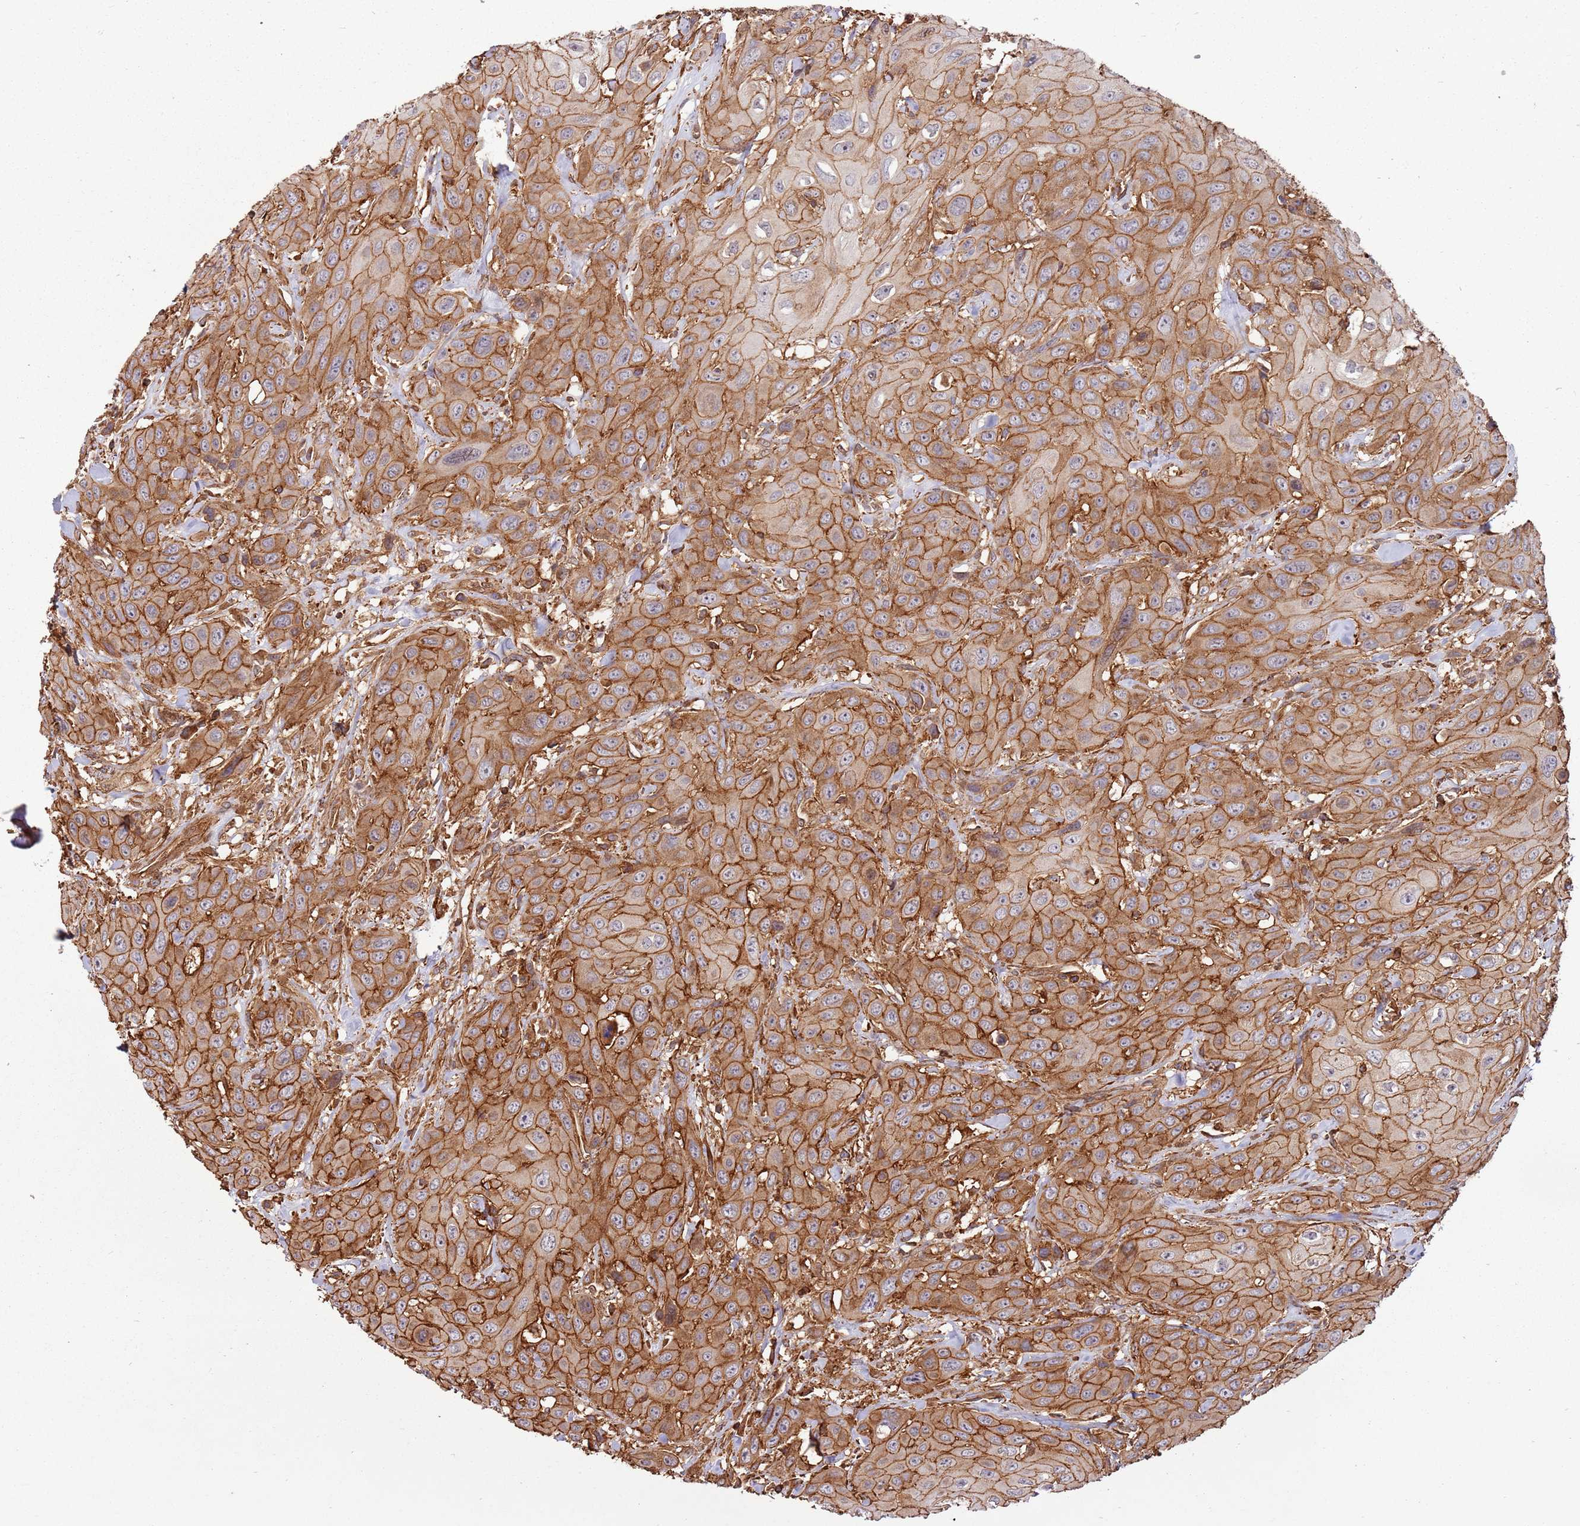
{"staining": {"intensity": "moderate", "quantity": ">75%", "location": "cytoplasmic/membranous"}, "tissue": "head and neck cancer", "cell_type": "Tumor cells", "image_type": "cancer", "snomed": [{"axis": "morphology", "description": "Squamous cell carcinoma, NOS"}, {"axis": "topography", "description": "Head-Neck"}], "caption": "This is an image of immunohistochemistry (IHC) staining of head and neck squamous cell carcinoma, which shows moderate positivity in the cytoplasmic/membranous of tumor cells.", "gene": "ACVR2A", "patient": {"sex": "male", "age": 81}}